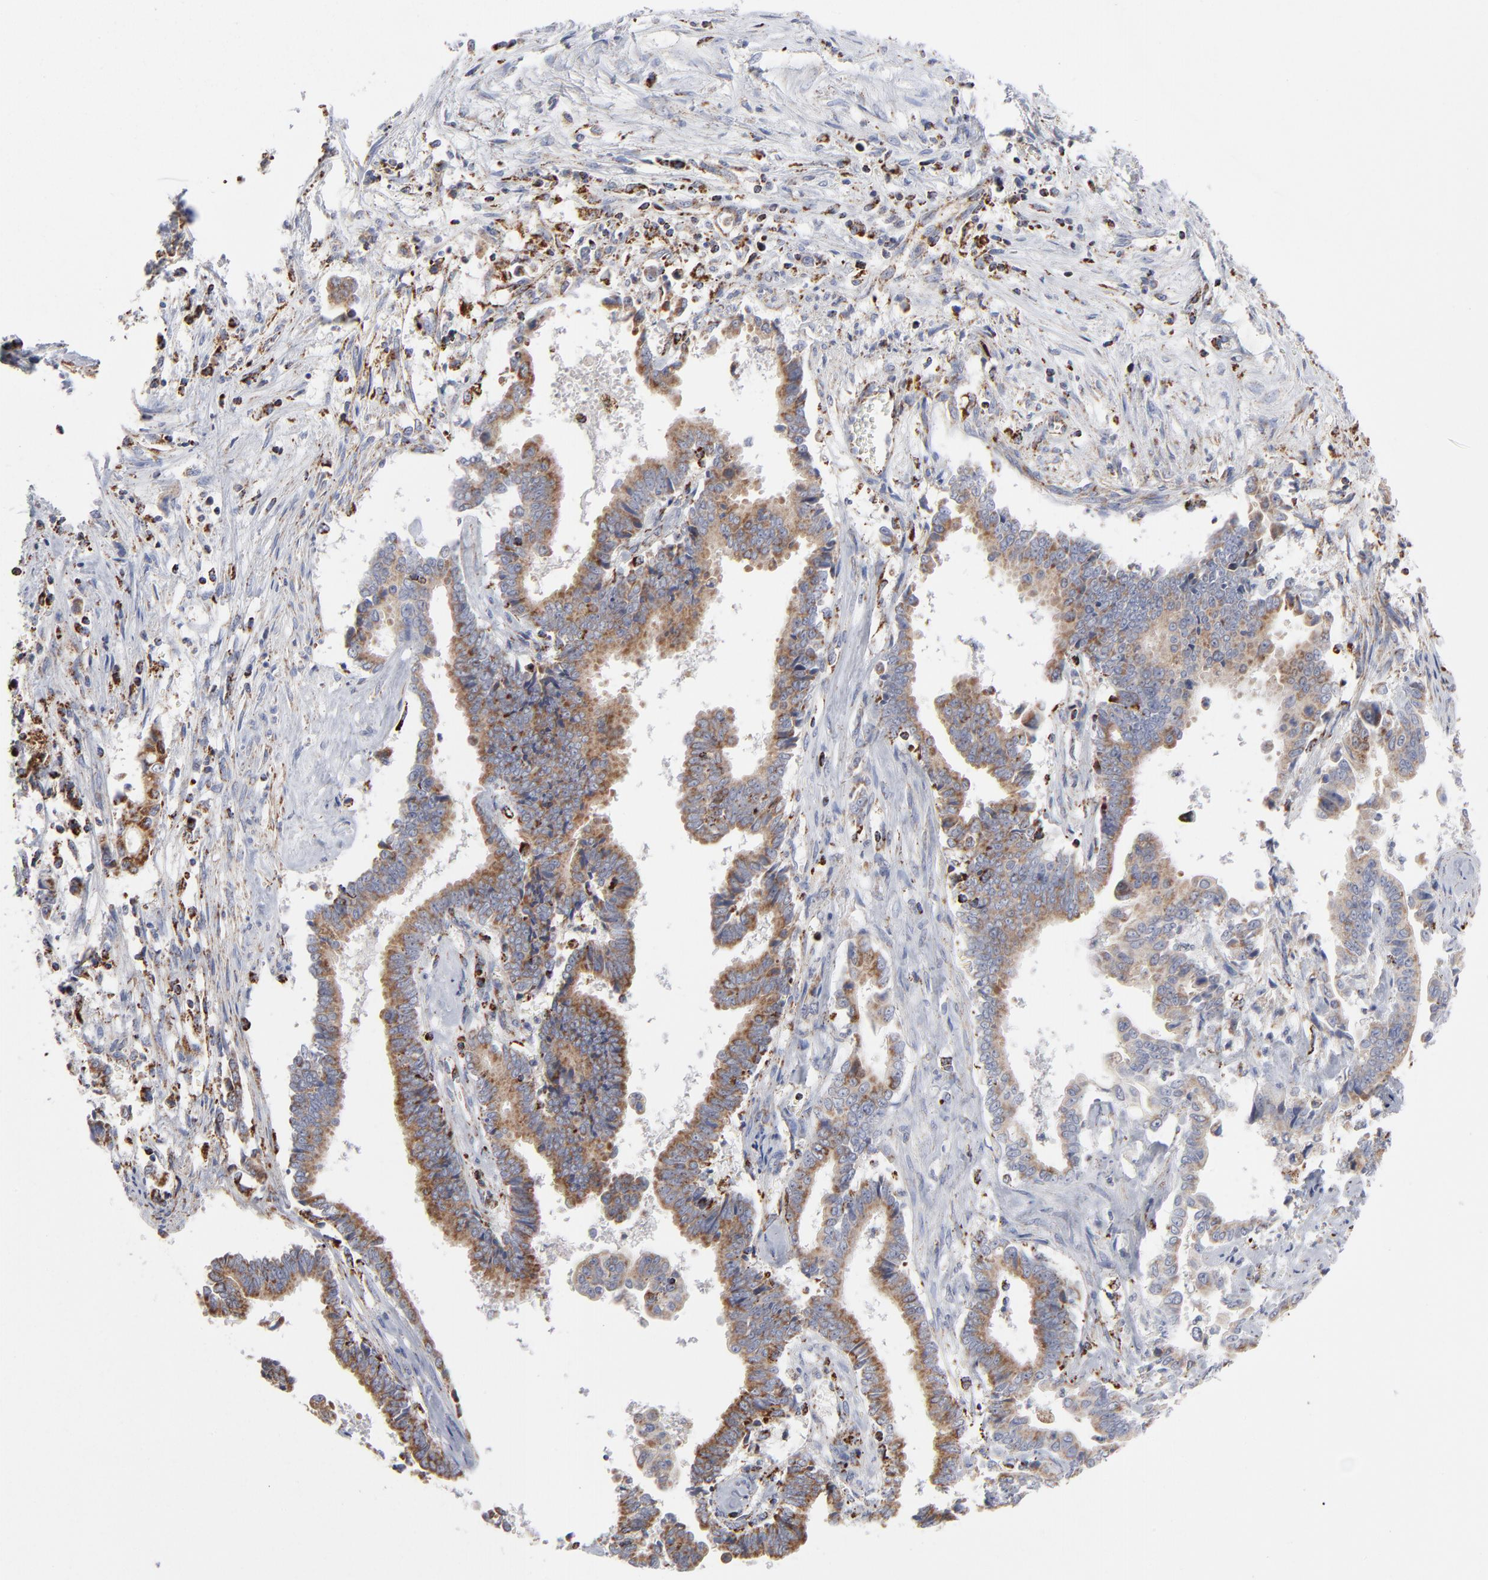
{"staining": {"intensity": "strong", "quantity": ">75%", "location": "cytoplasmic/membranous"}, "tissue": "liver cancer", "cell_type": "Tumor cells", "image_type": "cancer", "snomed": [{"axis": "morphology", "description": "Cholangiocarcinoma"}, {"axis": "topography", "description": "Liver"}], "caption": "IHC of cholangiocarcinoma (liver) displays high levels of strong cytoplasmic/membranous expression in about >75% of tumor cells.", "gene": "ASB3", "patient": {"sex": "male", "age": 57}}